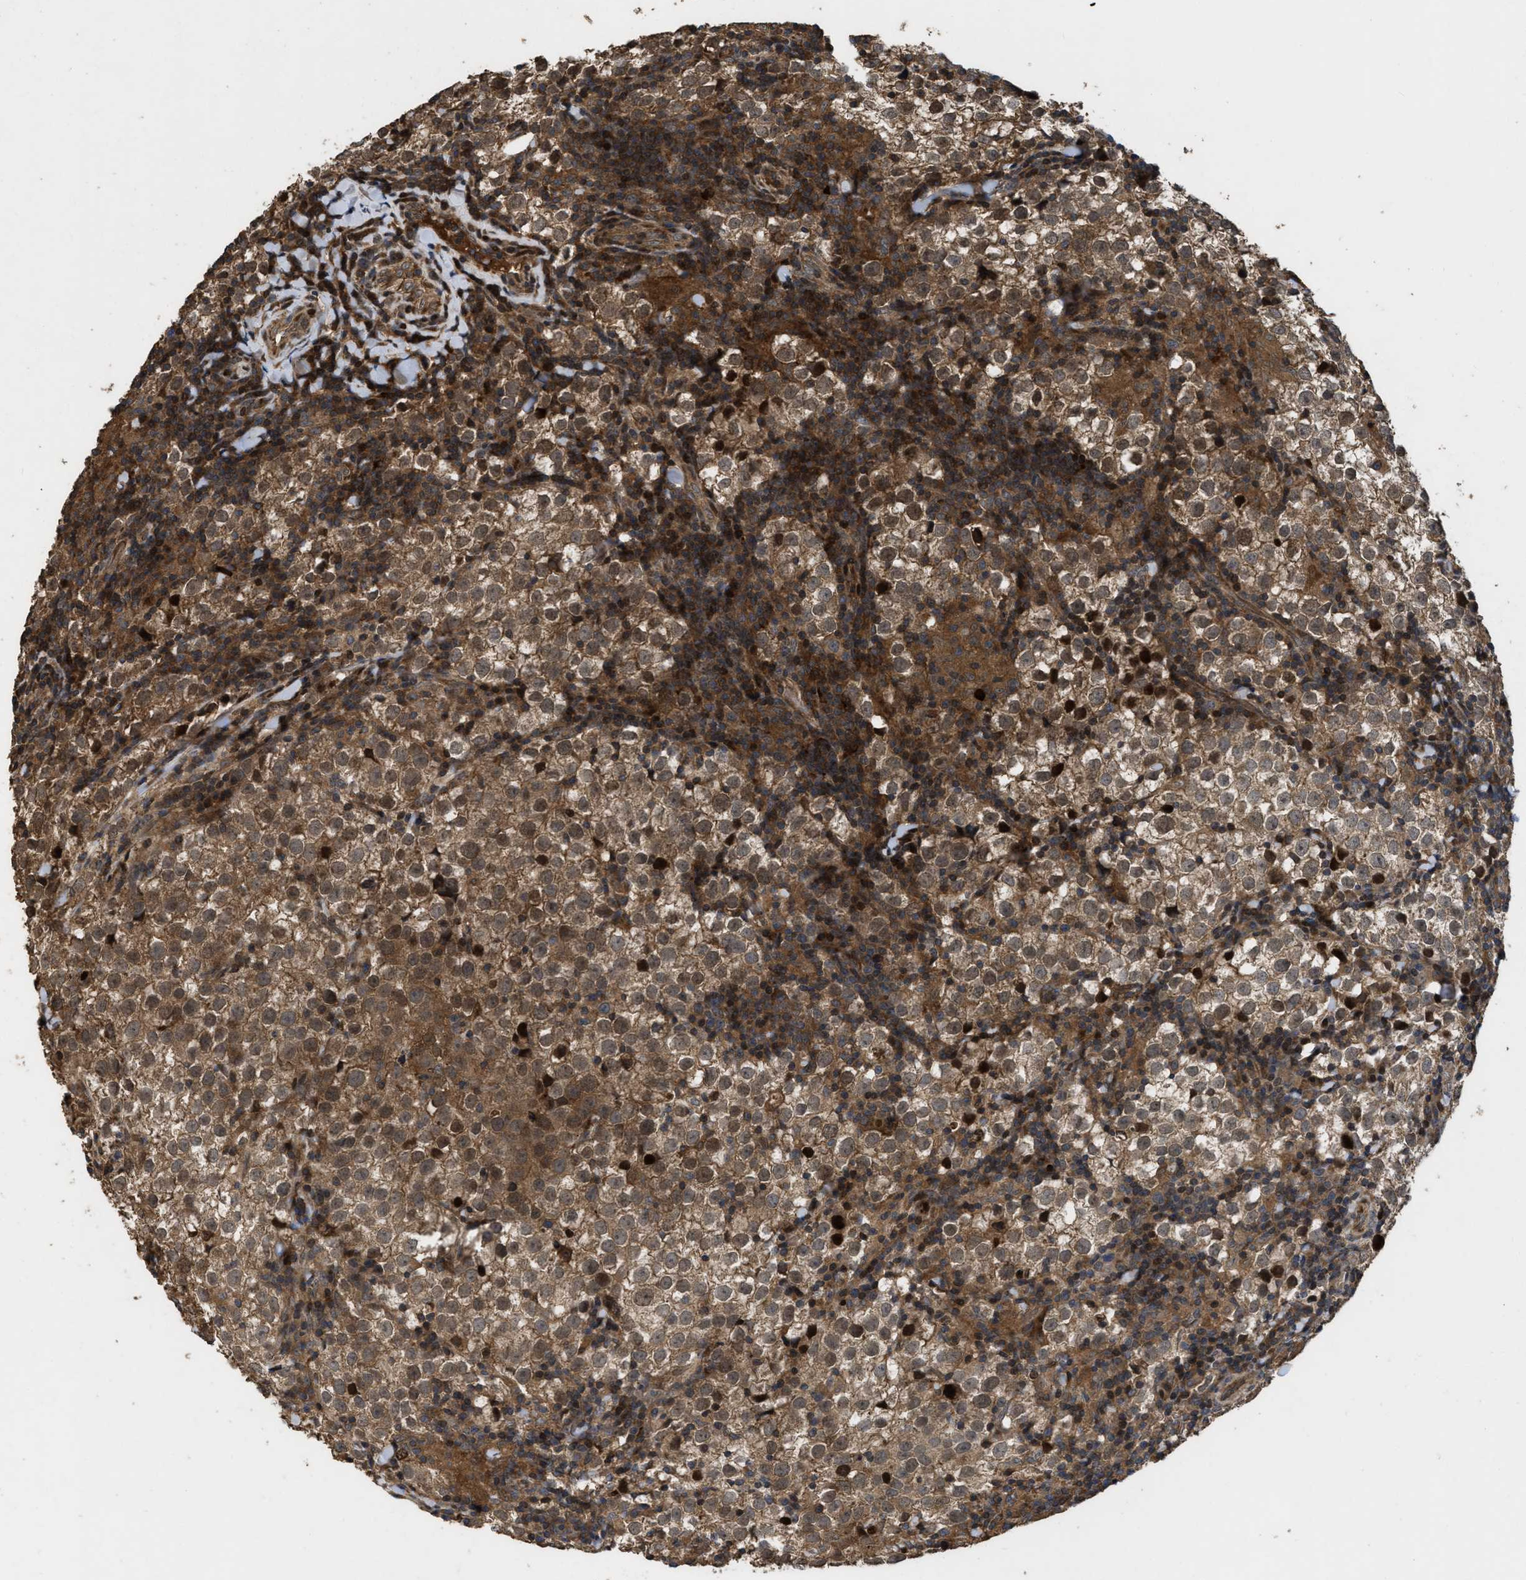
{"staining": {"intensity": "moderate", "quantity": ">75%", "location": "cytoplasmic/membranous,nuclear"}, "tissue": "testis cancer", "cell_type": "Tumor cells", "image_type": "cancer", "snomed": [{"axis": "morphology", "description": "Seminoma, NOS"}, {"axis": "morphology", "description": "Carcinoma, Embryonal, NOS"}, {"axis": "topography", "description": "Testis"}], "caption": "Immunohistochemical staining of human testis cancer demonstrates medium levels of moderate cytoplasmic/membranous and nuclear protein expression in about >75% of tumor cells. Using DAB (3,3'-diaminobenzidine) (brown) and hematoxylin (blue) stains, captured at high magnification using brightfield microscopy.", "gene": "CBR3", "patient": {"sex": "male", "age": 36}}